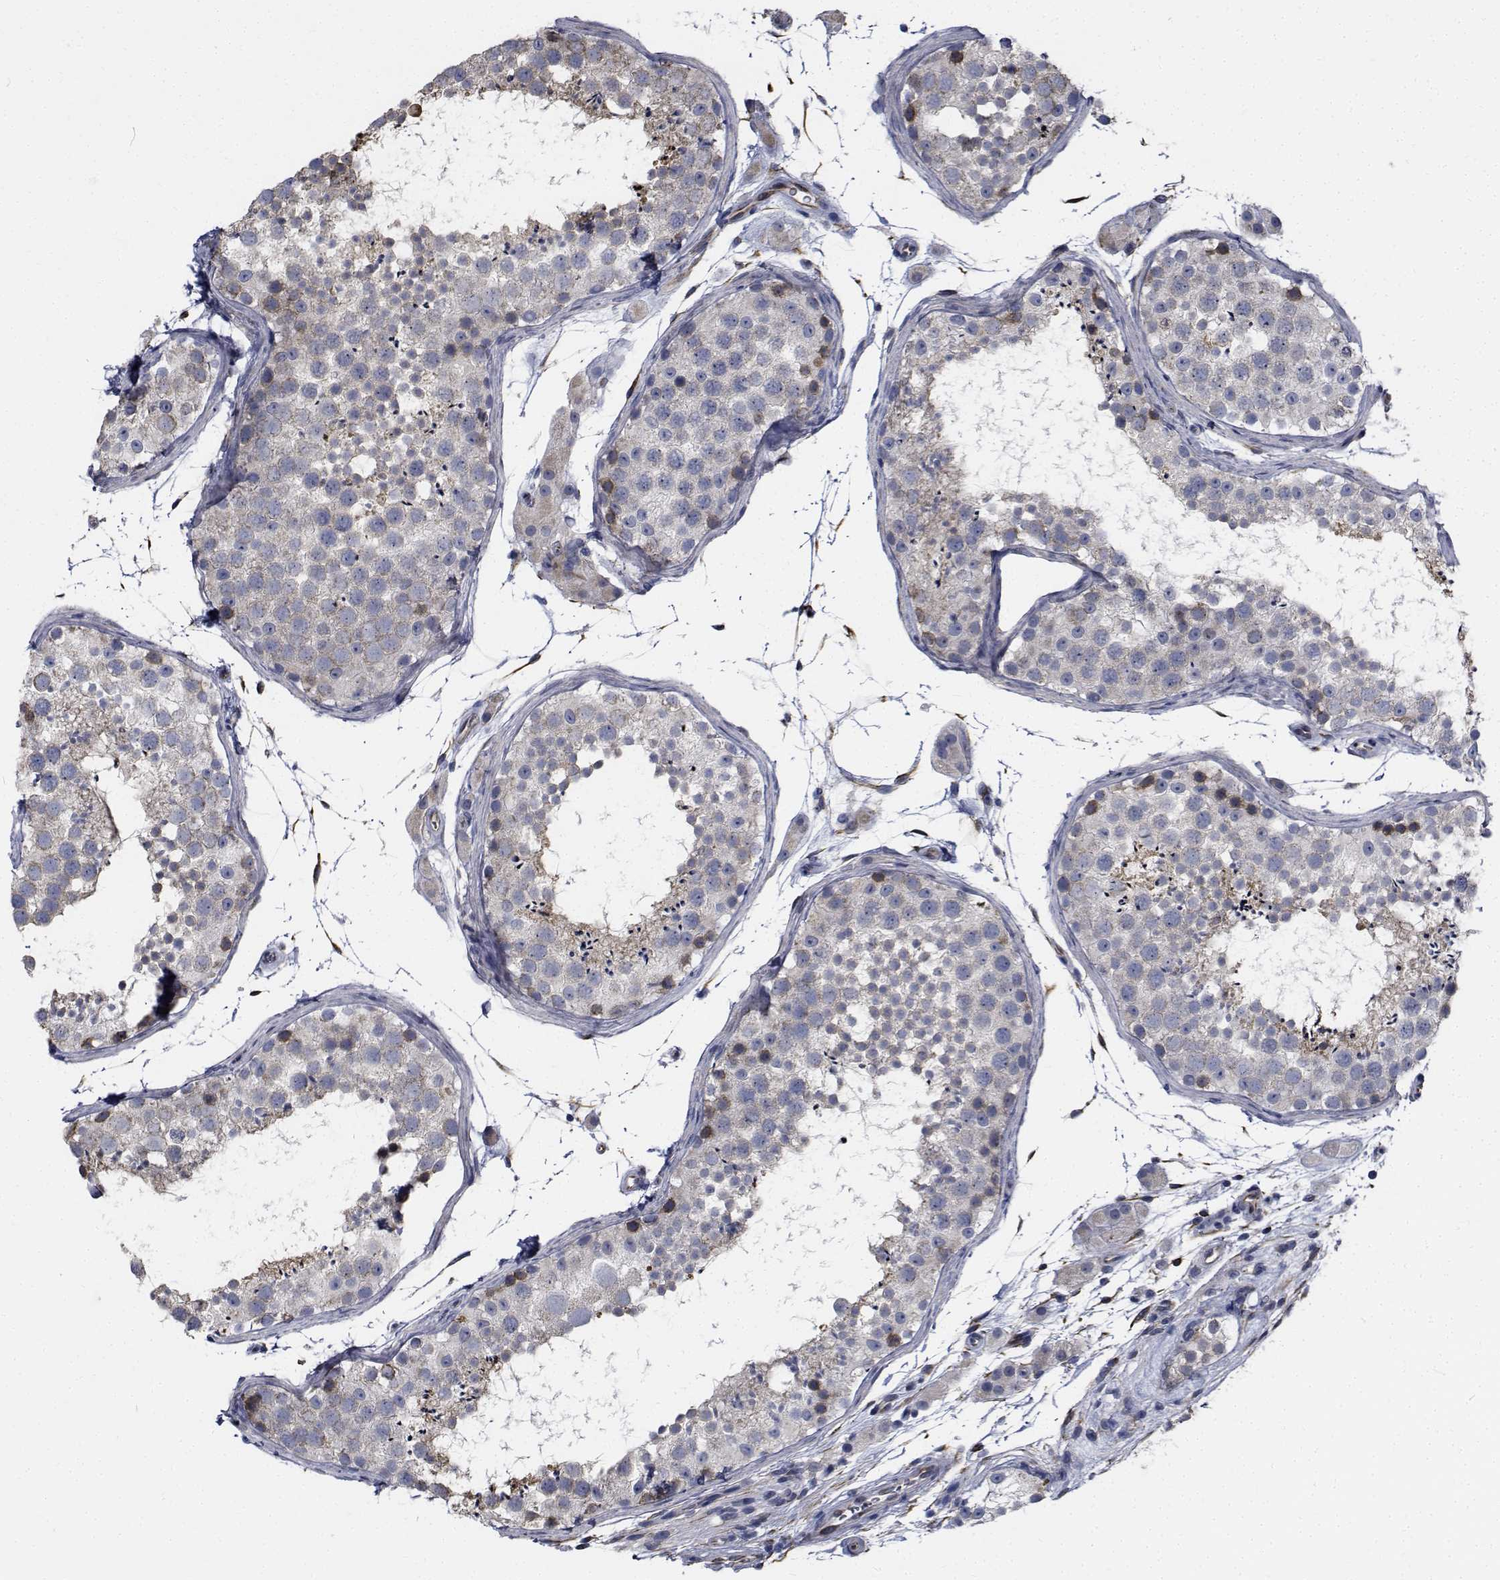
{"staining": {"intensity": "weak", "quantity": "<25%", "location": "cytoplasmic/membranous"}, "tissue": "testis", "cell_type": "Cells in seminiferous ducts", "image_type": "normal", "snomed": [{"axis": "morphology", "description": "Normal tissue, NOS"}, {"axis": "topography", "description": "Testis"}], "caption": "The histopathology image reveals no significant expression in cells in seminiferous ducts of testis.", "gene": "TTBK1", "patient": {"sex": "male", "age": 41}}